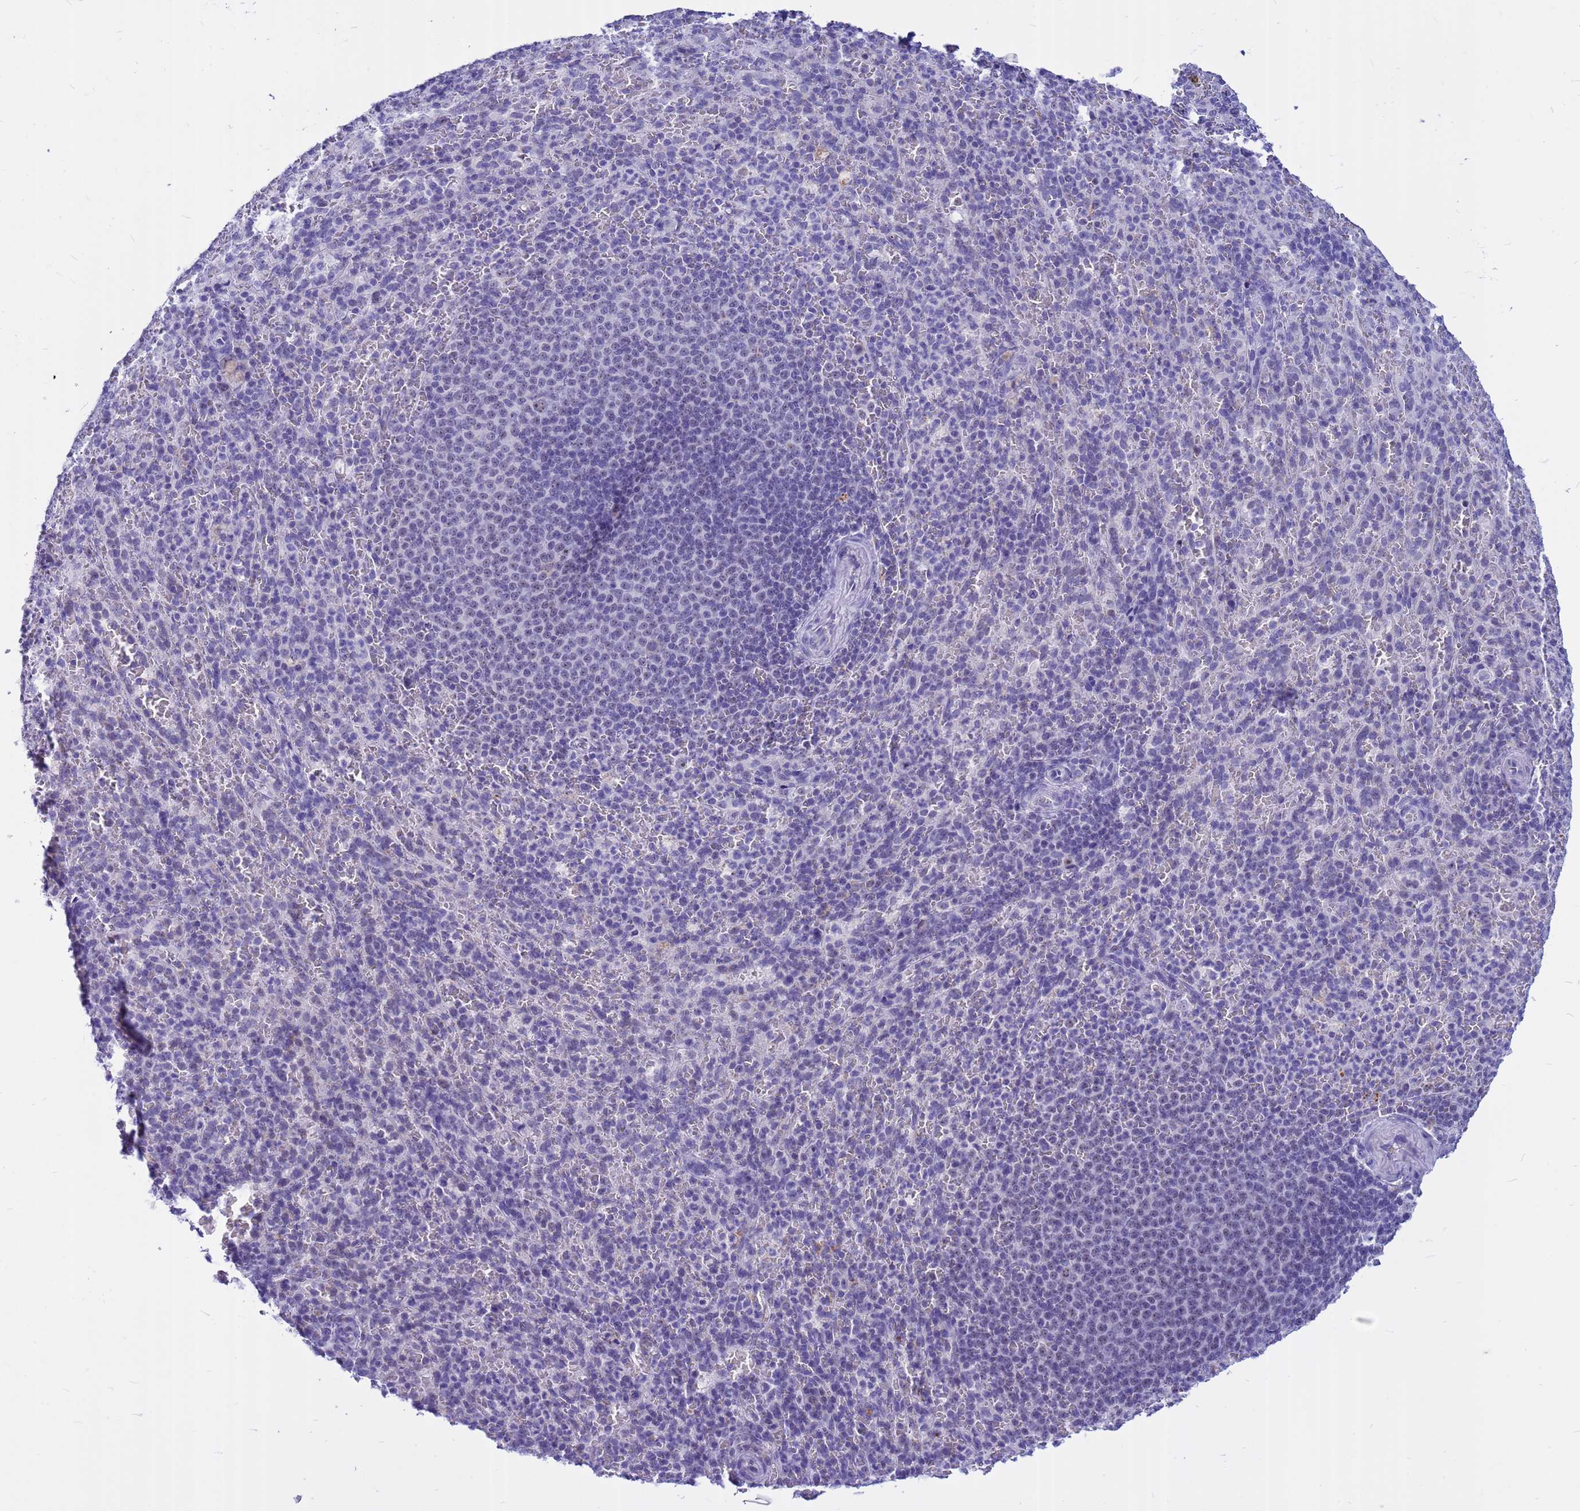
{"staining": {"intensity": "negative", "quantity": "none", "location": "none"}, "tissue": "spleen", "cell_type": "Cells in red pulp", "image_type": "normal", "snomed": [{"axis": "morphology", "description": "Normal tissue, NOS"}, {"axis": "topography", "description": "Spleen"}], "caption": "This histopathology image is of unremarkable spleen stained with immunohistochemistry (IHC) to label a protein in brown with the nuclei are counter-stained blue. There is no expression in cells in red pulp.", "gene": "DMRTC2", "patient": {"sex": "female", "age": 21}}